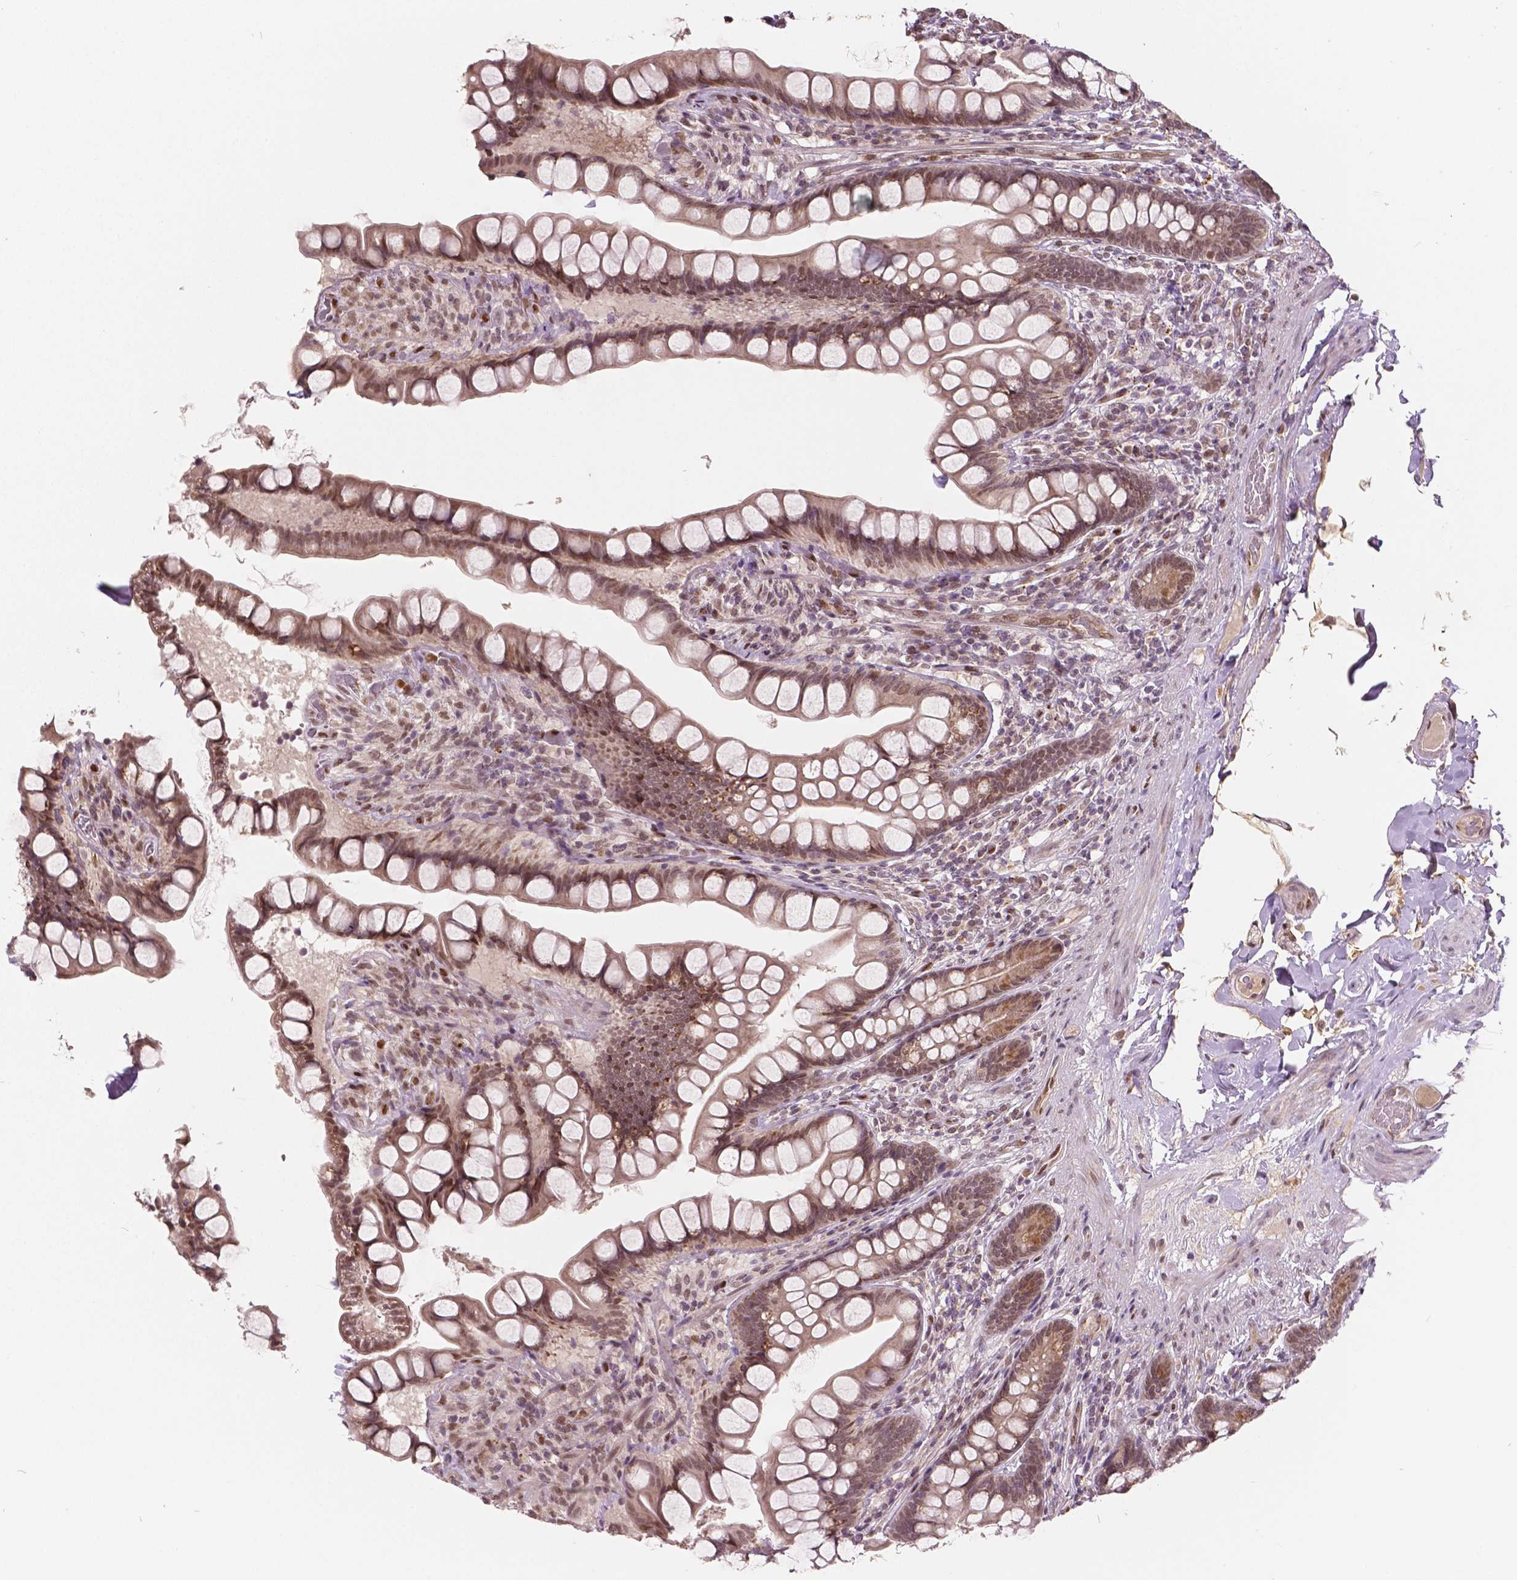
{"staining": {"intensity": "negative", "quantity": "none", "location": "none"}, "tissue": "small intestine", "cell_type": "Glandular cells", "image_type": "normal", "snomed": [{"axis": "morphology", "description": "Normal tissue, NOS"}, {"axis": "topography", "description": "Small intestine"}], "caption": "Histopathology image shows no significant protein staining in glandular cells of benign small intestine.", "gene": "HMBOX1", "patient": {"sex": "male", "age": 70}}